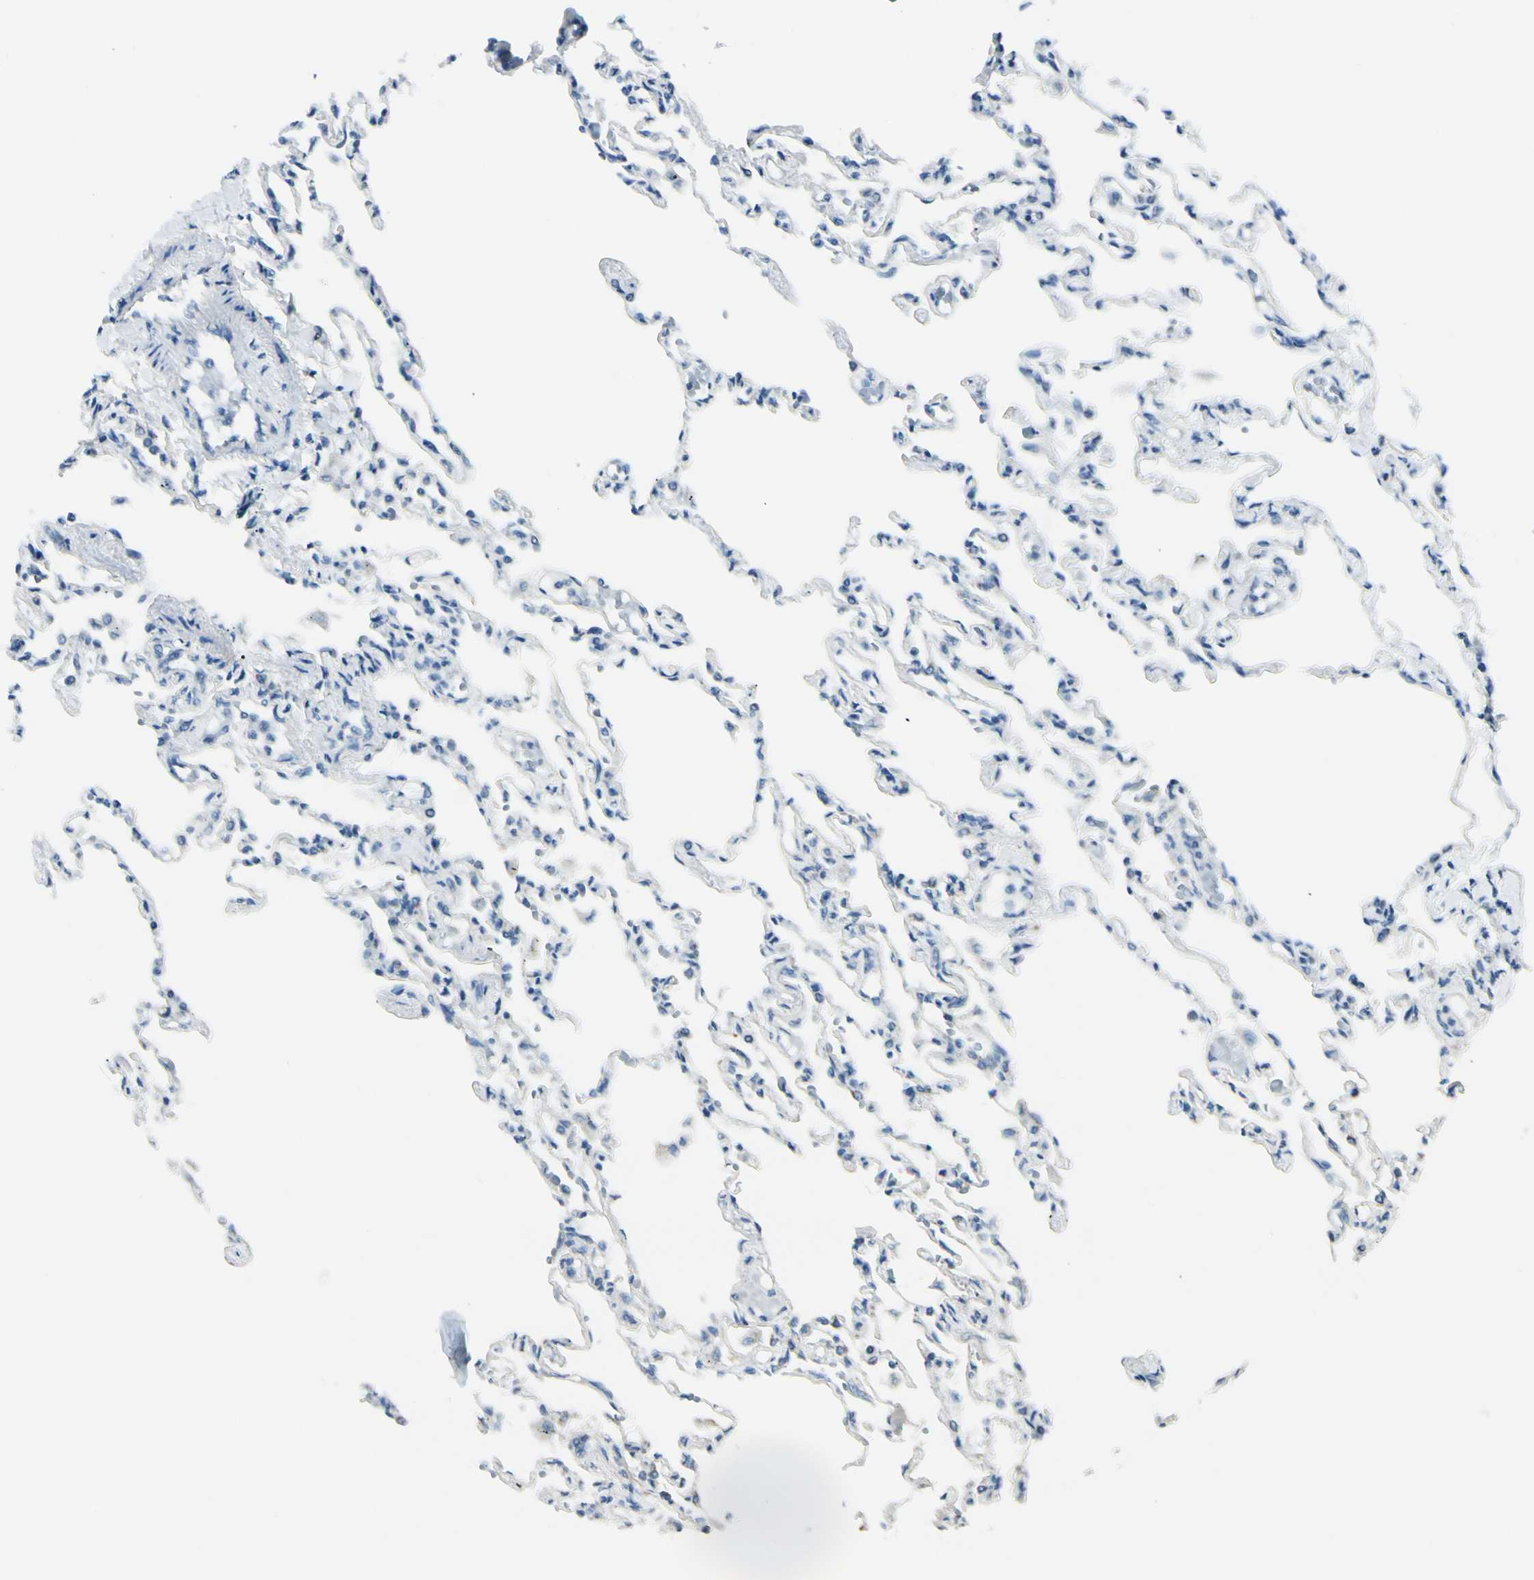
{"staining": {"intensity": "weak", "quantity": ">75%", "location": "cytoplasmic/membranous"}, "tissue": "lung", "cell_type": "Alveolar cells", "image_type": "normal", "snomed": [{"axis": "morphology", "description": "Normal tissue, NOS"}, {"axis": "topography", "description": "Lung"}], "caption": "A micrograph of lung stained for a protein exhibits weak cytoplasmic/membranous brown staining in alveolar cells. Using DAB (brown) and hematoxylin (blue) stains, captured at high magnification using brightfield microscopy.", "gene": "EPHA3", "patient": {"sex": "male", "age": 21}}